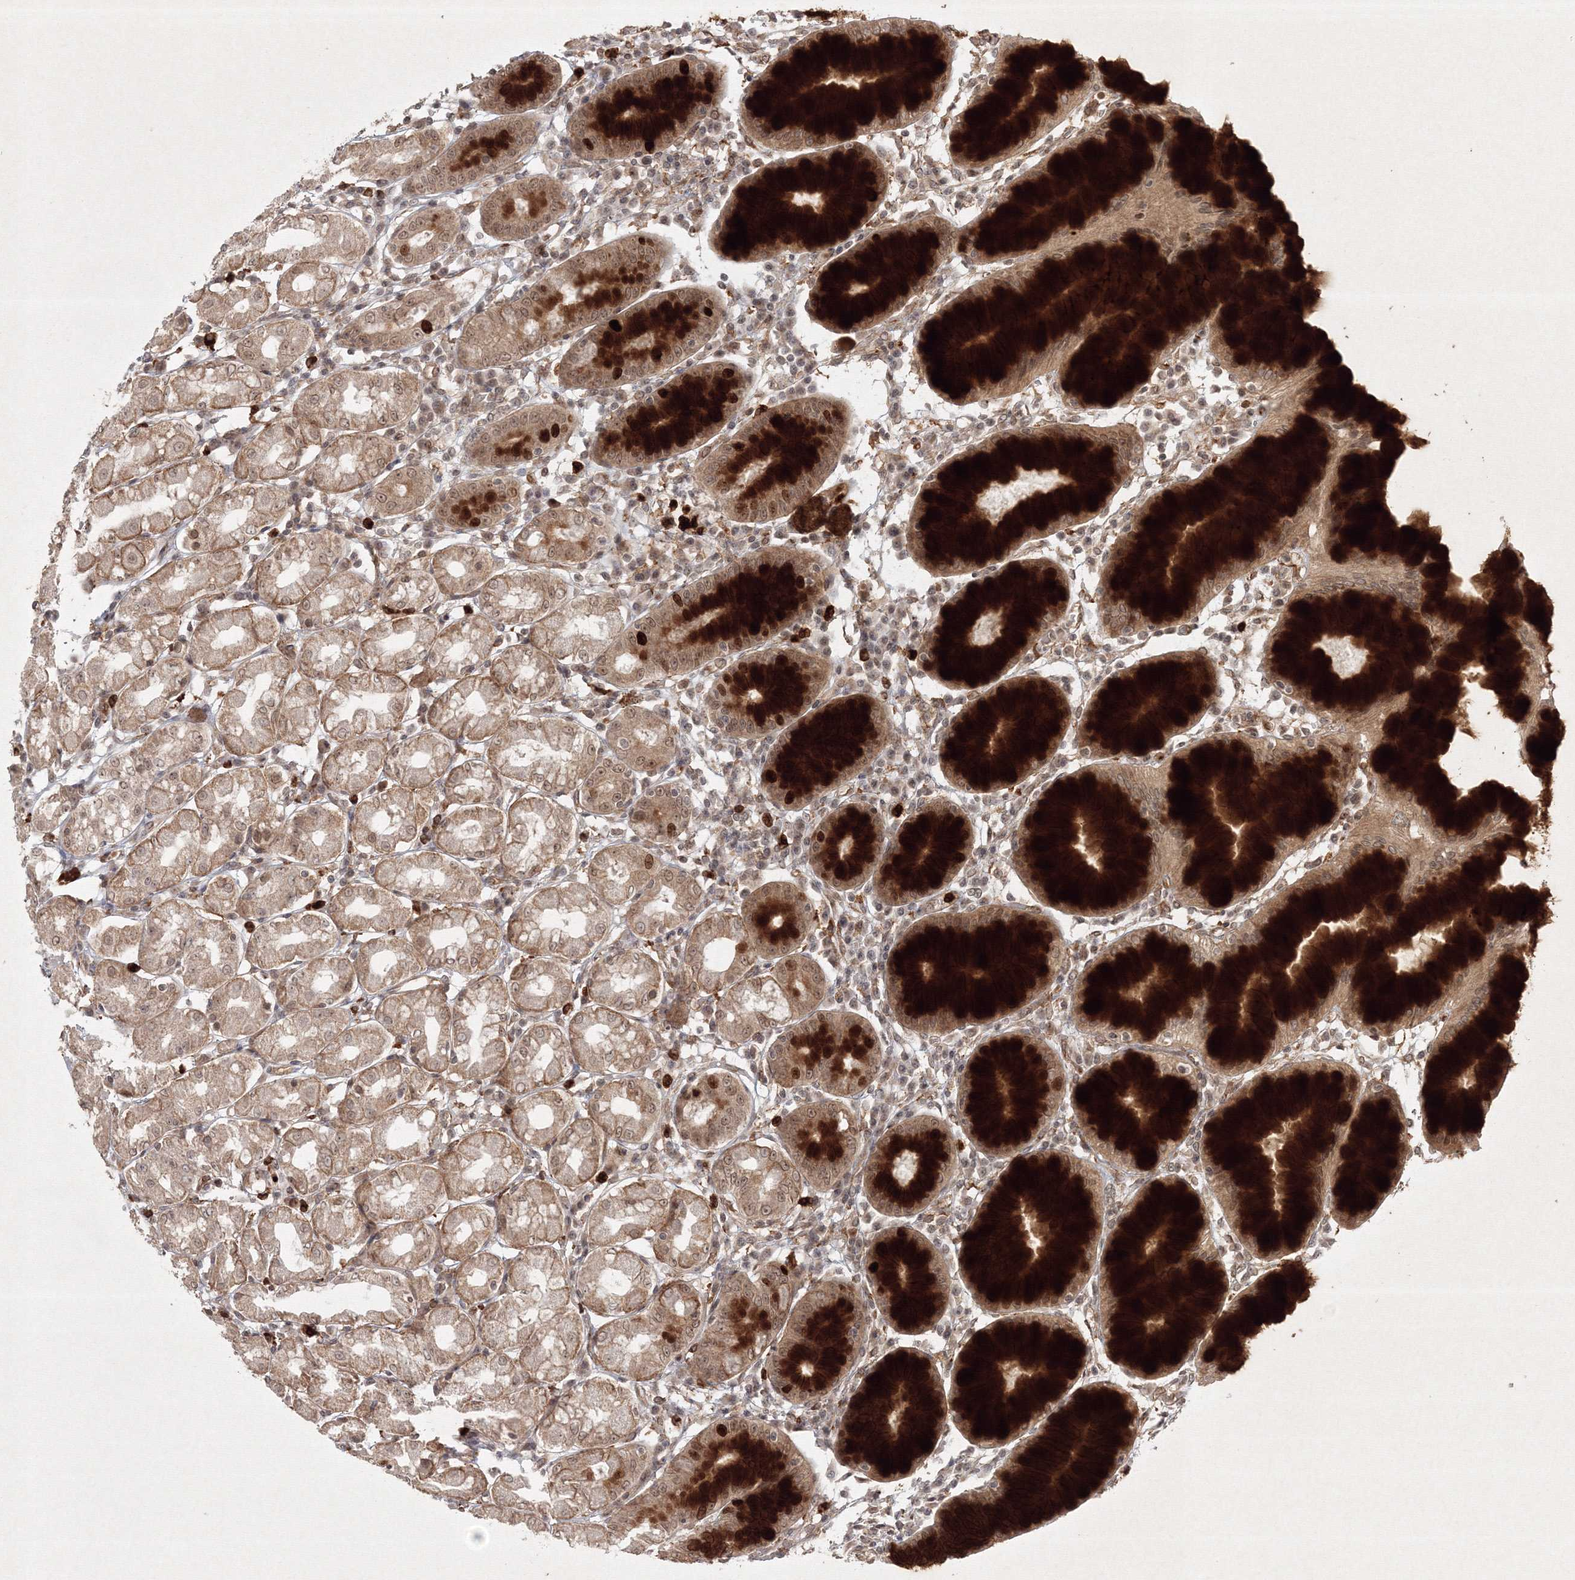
{"staining": {"intensity": "strong", "quantity": "25%-75%", "location": "cytoplasmic/membranous,nuclear"}, "tissue": "stomach", "cell_type": "Glandular cells", "image_type": "normal", "snomed": [{"axis": "morphology", "description": "Normal tissue, NOS"}, {"axis": "topography", "description": "Stomach"}, {"axis": "topography", "description": "Stomach, lower"}], "caption": "The histopathology image demonstrates immunohistochemical staining of benign stomach. There is strong cytoplasmic/membranous,nuclear expression is appreciated in approximately 25%-75% of glandular cells. (DAB (3,3'-diaminobenzidine) IHC with brightfield microscopy, high magnification).", "gene": "KIF20A", "patient": {"sex": "female", "age": 56}}